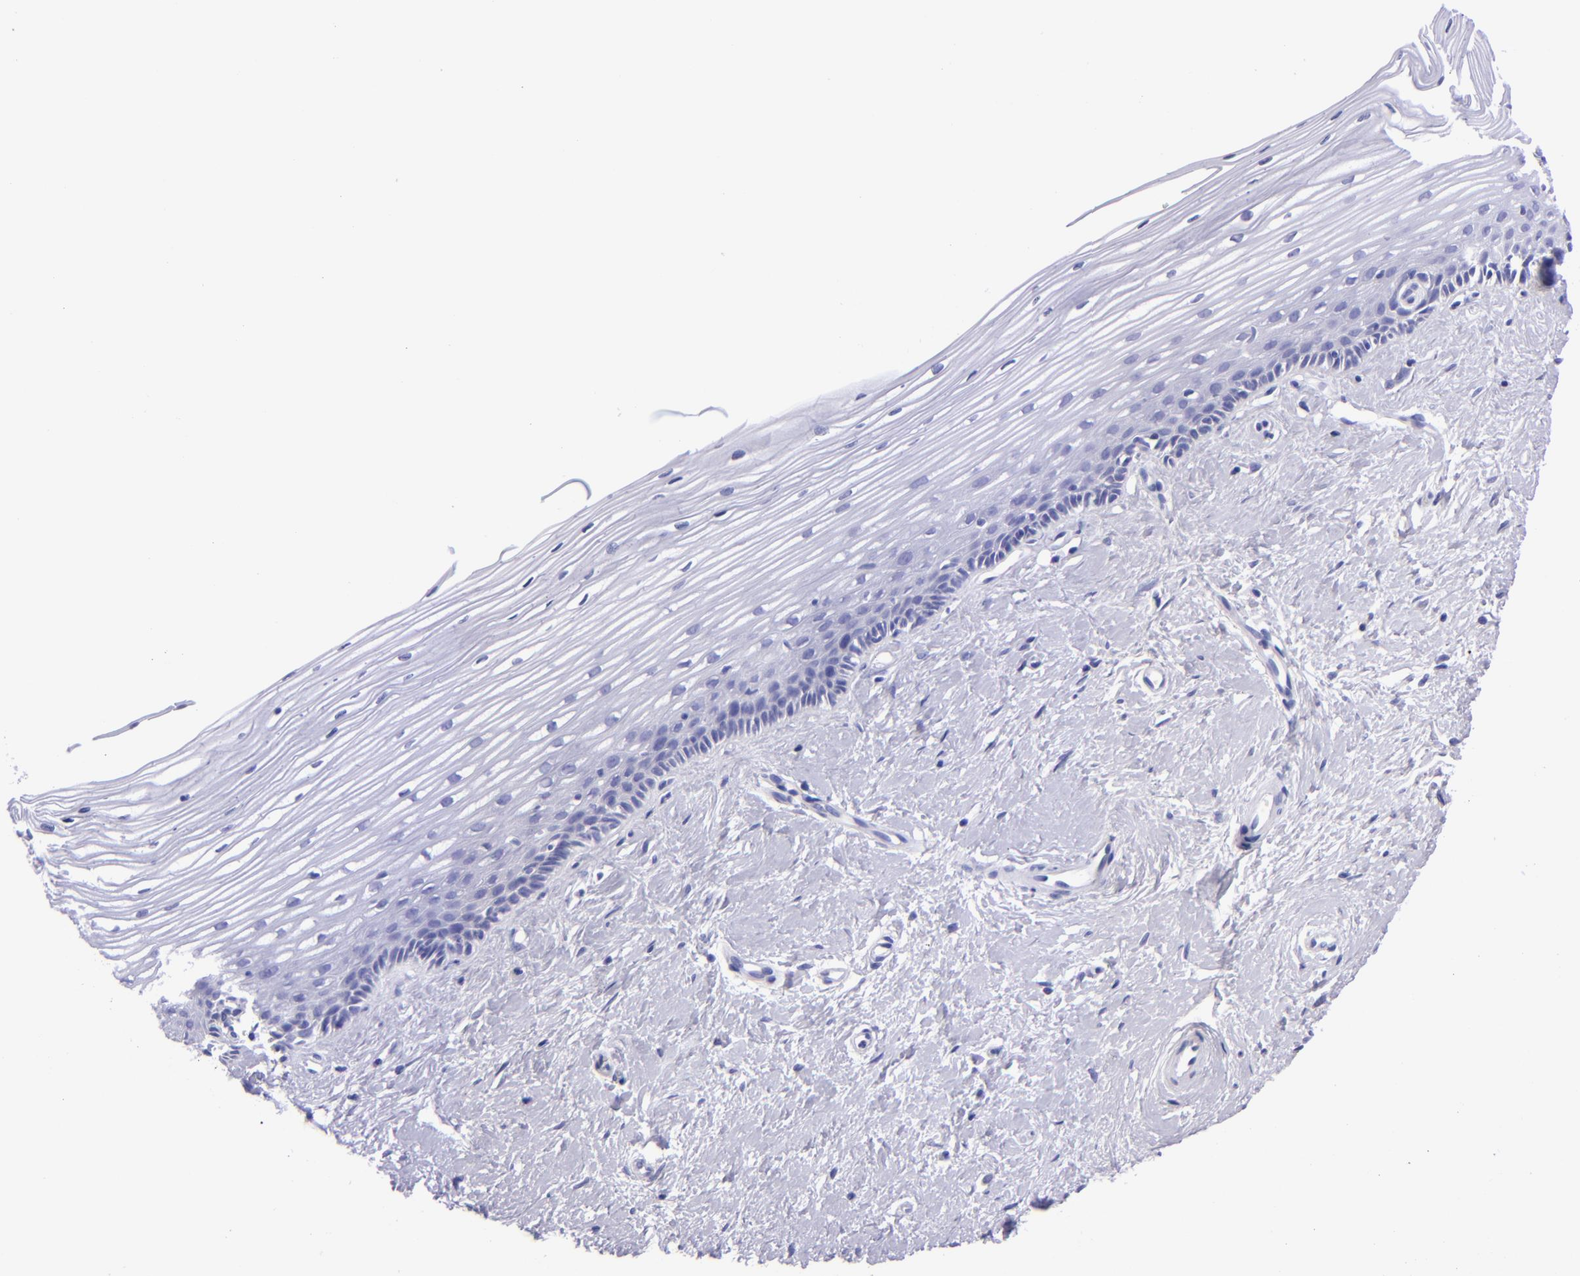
{"staining": {"intensity": "negative", "quantity": "none", "location": "none"}, "tissue": "cervix", "cell_type": "Glandular cells", "image_type": "normal", "snomed": [{"axis": "morphology", "description": "Normal tissue, NOS"}, {"axis": "topography", "description": "Cervix"}], "caption": "High power microscopy micrograph of an immunohistochemistry histopathology image of benign cervix, revealing no significant staining in glandular cells. The staining is performed using DAB brown chromogen with nuclei counter-stained in using hematoxylin.", "gene": "TYRP1", "patient": {"sex": "female", "age": 40}}